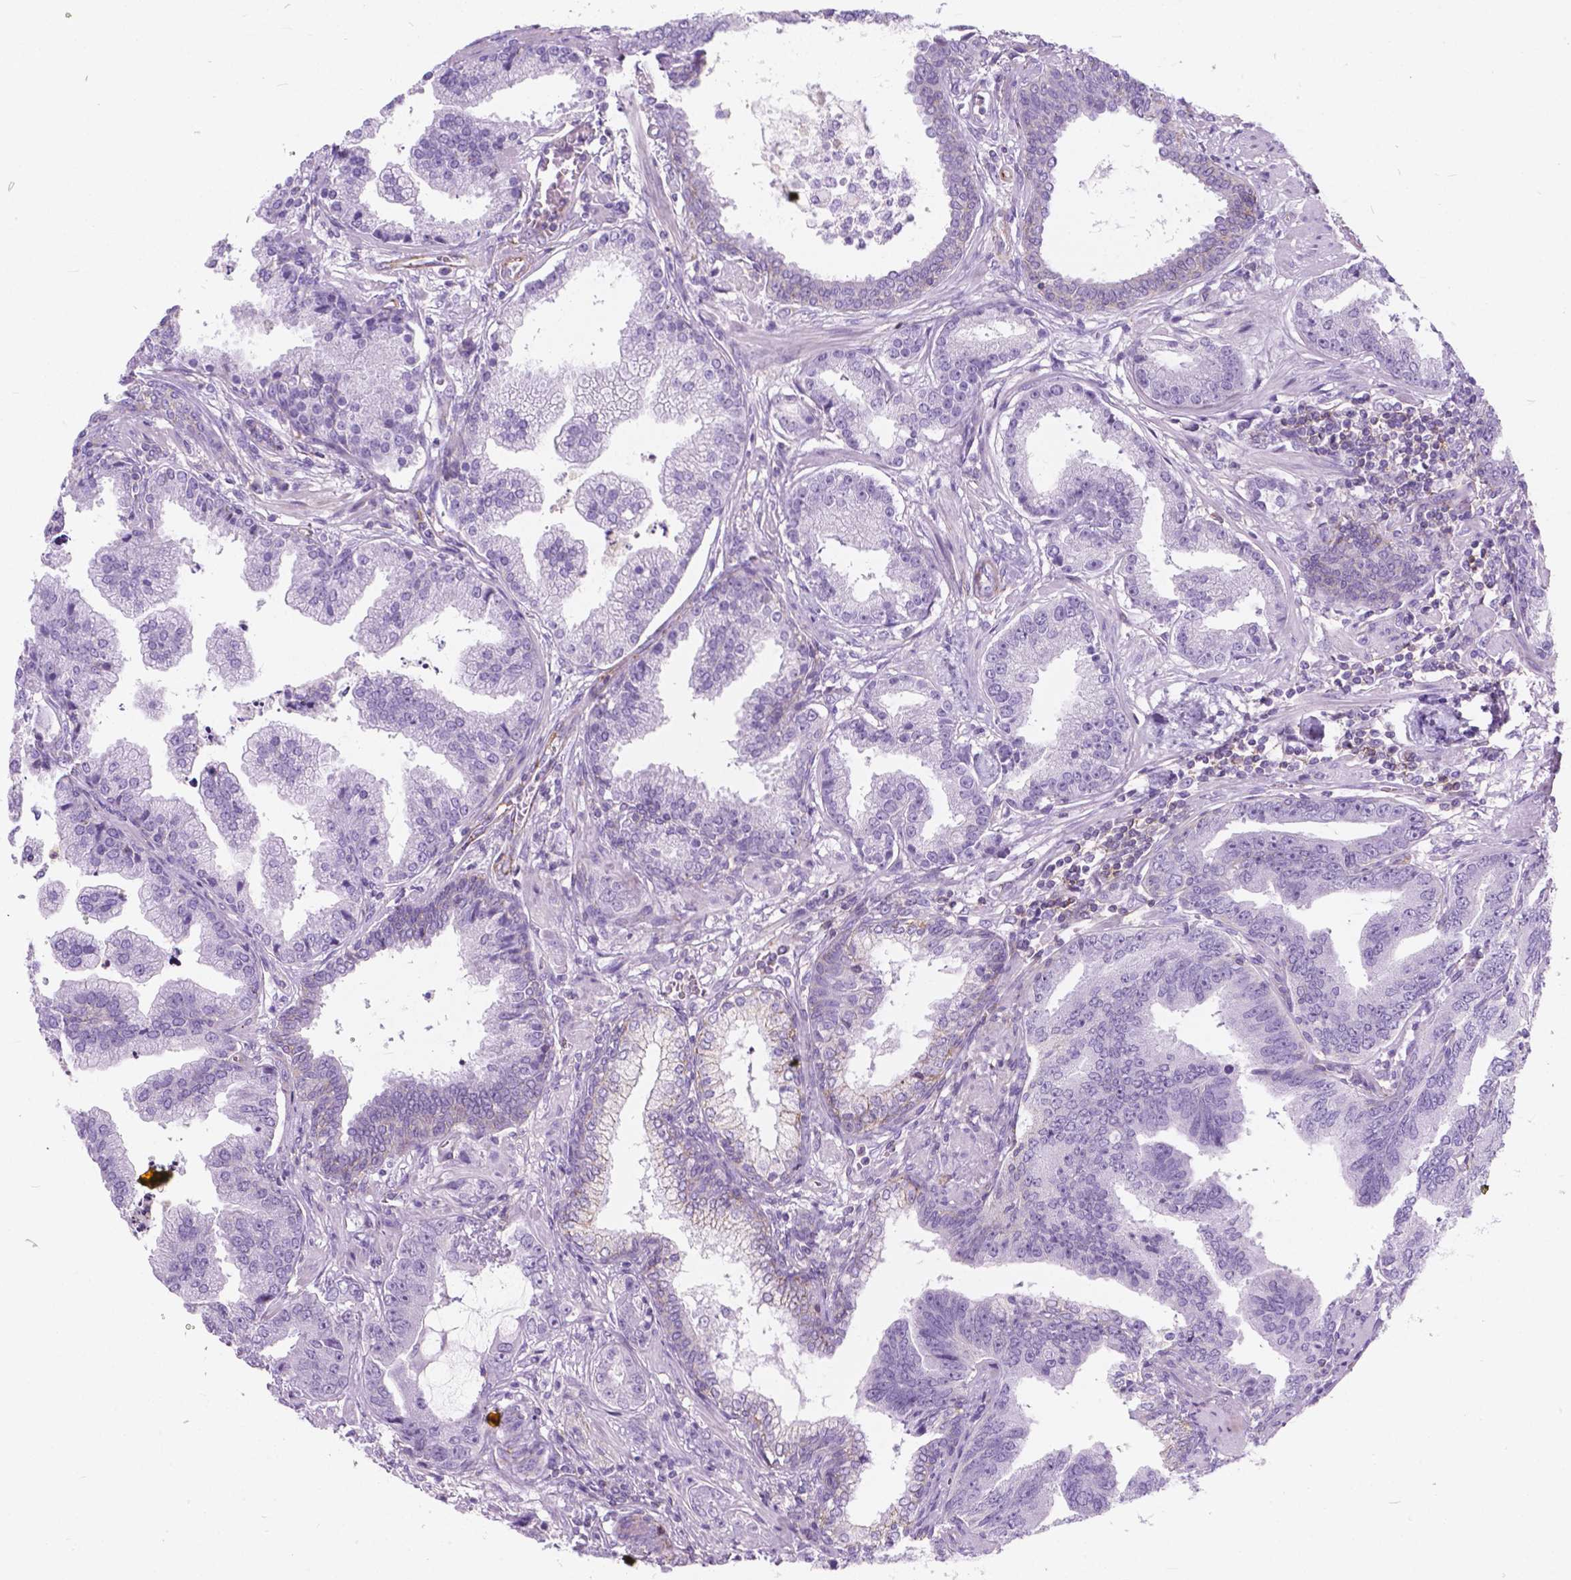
{"staining": {"intensity": "negative", "quantity": "none", "location": "none"}, "tissue": "prostate cancer", "cell_type": "Tumor cells", "image_type": "cancer", "snomed": [{"axis": "morphology", "description": "Adenocarcinoma, NOS"}, {"axis": "topography", "description": "Prostate"}], "caption": "Tumor cells are negative for brown protein staining in prostate cancer (adenocarcinoma).", "gene": "KIAA0040", "patient": {"sex": "male", "age": 64}}